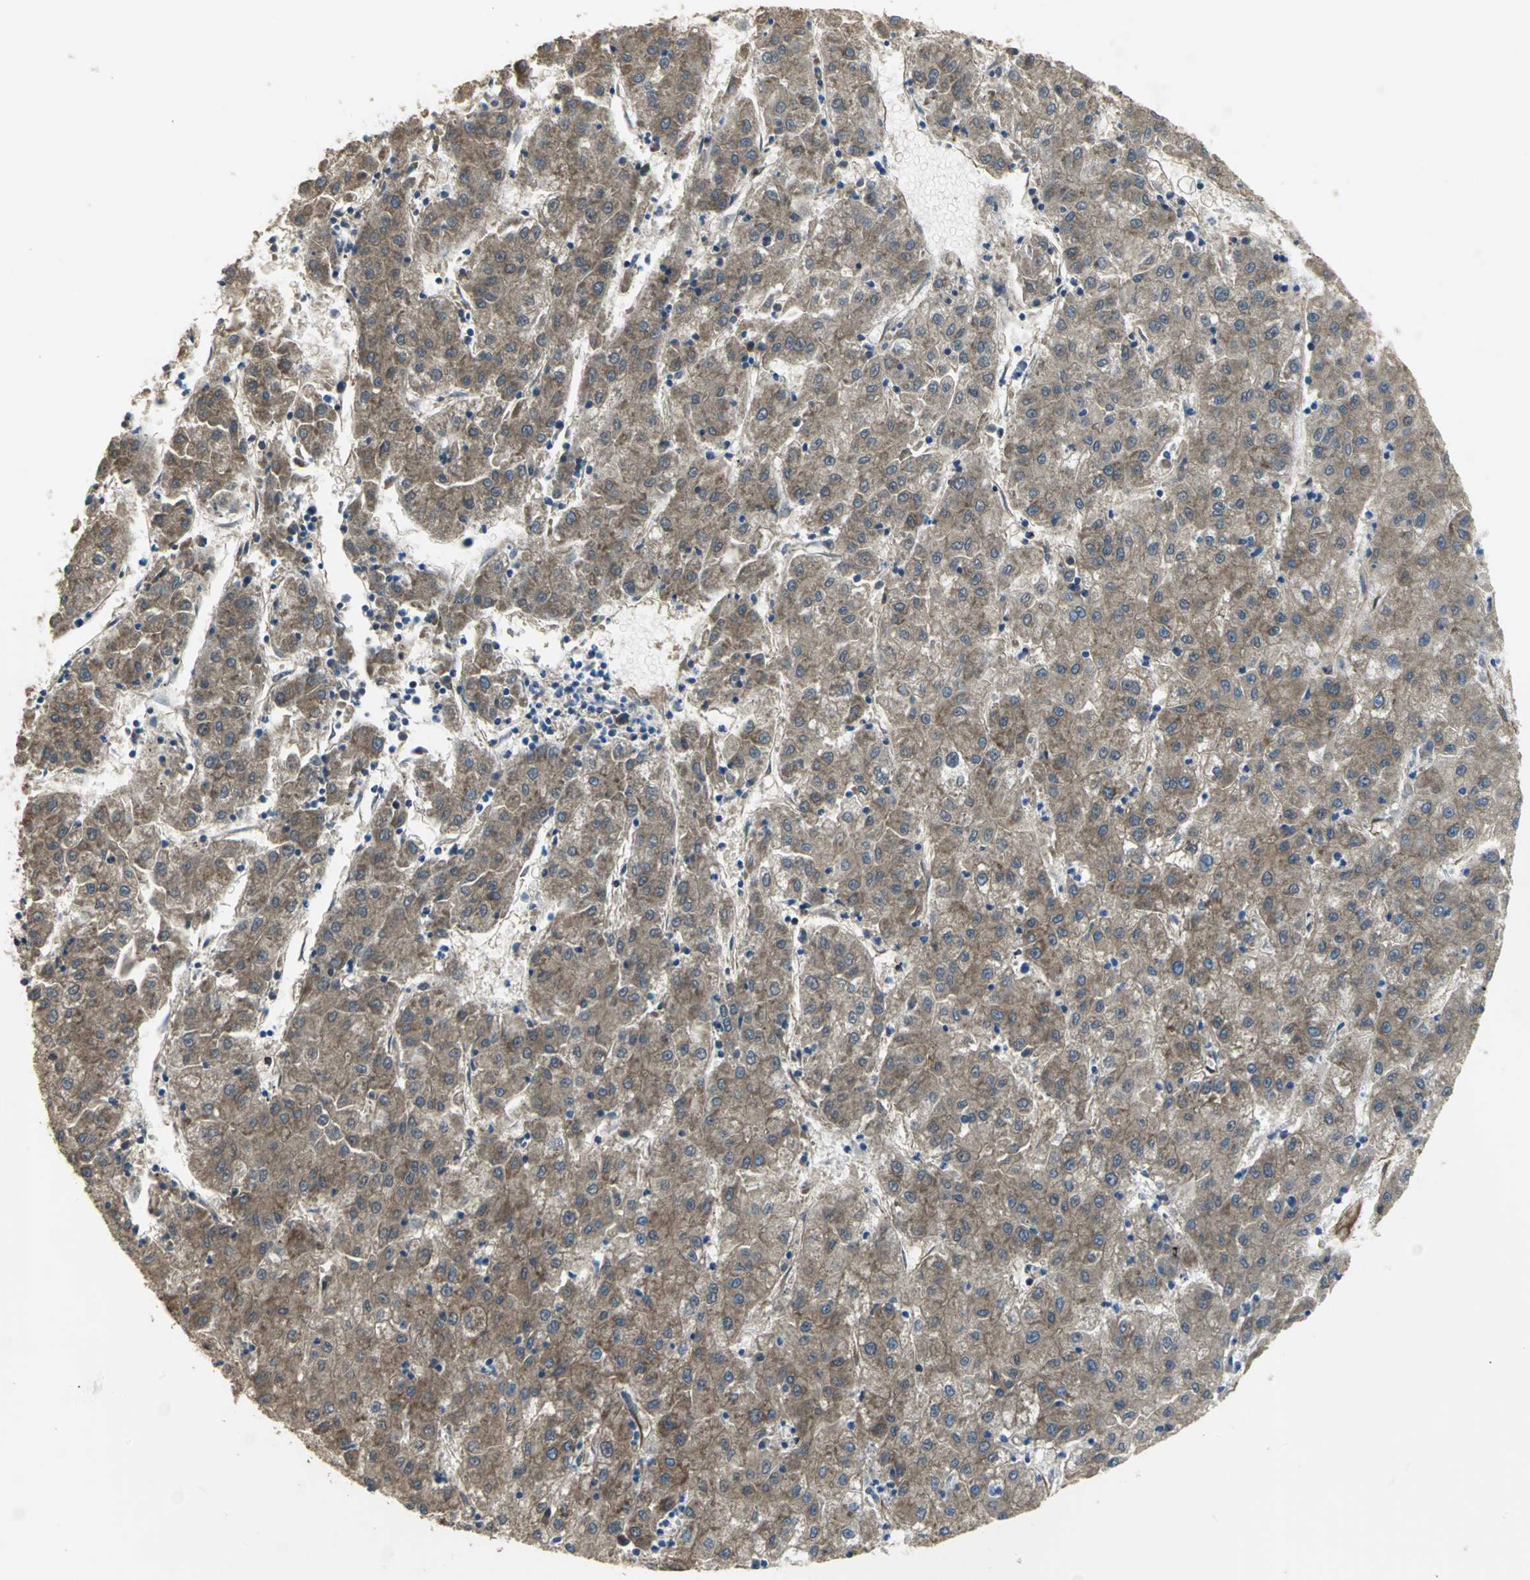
{"staining": {"intensity": "weak", "quantity": ">75%", "location": "cytoplasmic/membranous"}, "tissue": "liver cancer", "cell_type": "Tumor cells", "image_type": "cancer", "snomed": [{"axis": "morphology", "description": "Carcinoma, Hepatocellular, NOS"}, {"axis": "topography", "description": "Liver"}], "caption": "DAB immunohistochemical staining of liver hepatocellular carcinoma shows weak cytoplasmic/membranous protein expression in about >75% of tumor cells.", "gene": "FLNB", "patient": {"sex": "male", "age": 72}}